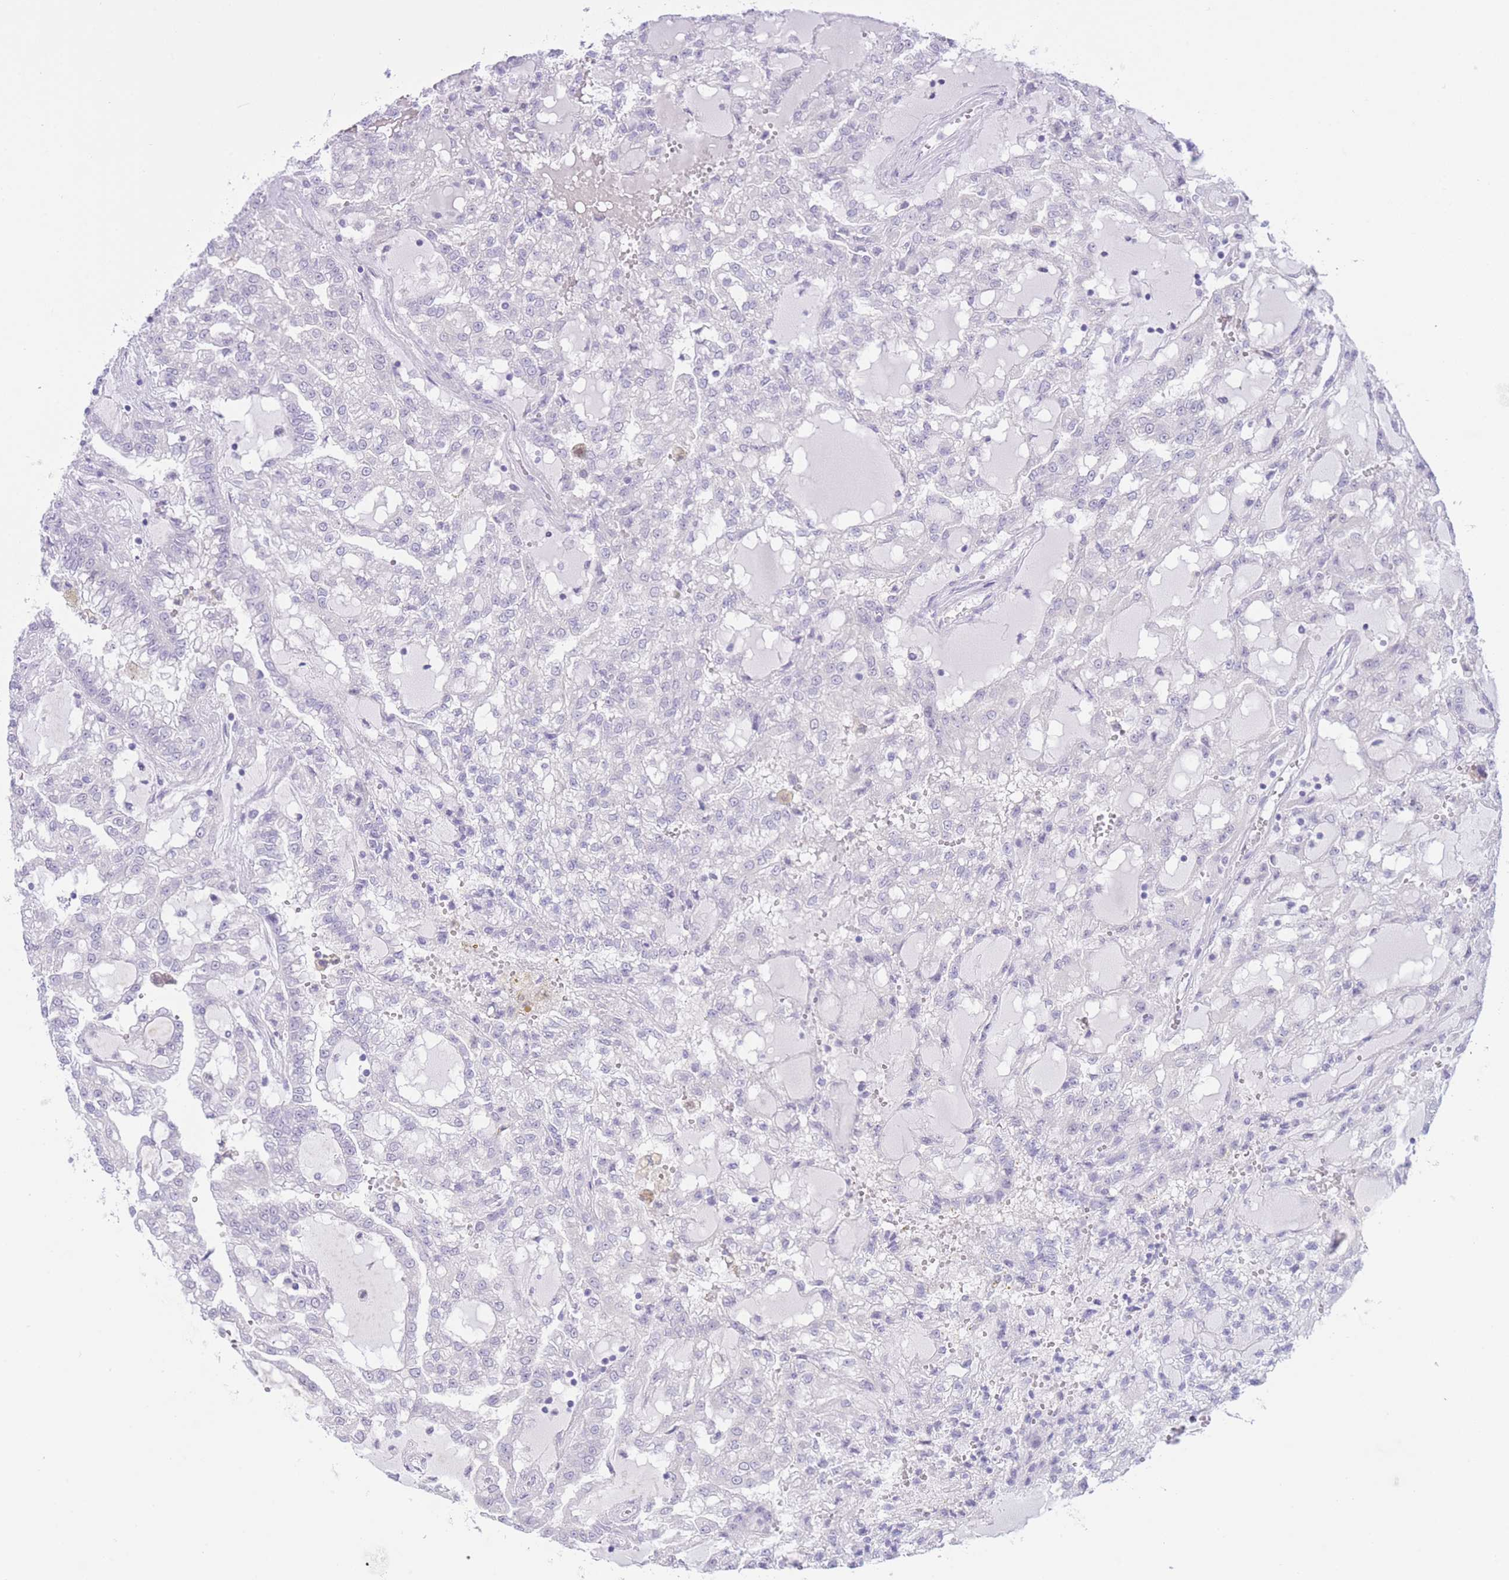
{"staining": {"intensity": "negative", "quantity": "none", "location": "none"}, "tissue": "renal cancer", "cell_type": "Tumor cells", "image_type": "cancer", "snomed": [{"axis": "morphology", "description": "Adenocarcinoma, NOS"}, {"axis": "topography", "description": "Kidney"}], "caption": "High power microscopy photomicrograph of an immunohistochemistry micrograph of renal cancer, revealing no significant positivity in tumor cells.", "gene": "ZNF212", "patient": {"sex": "male", "age": 63}}